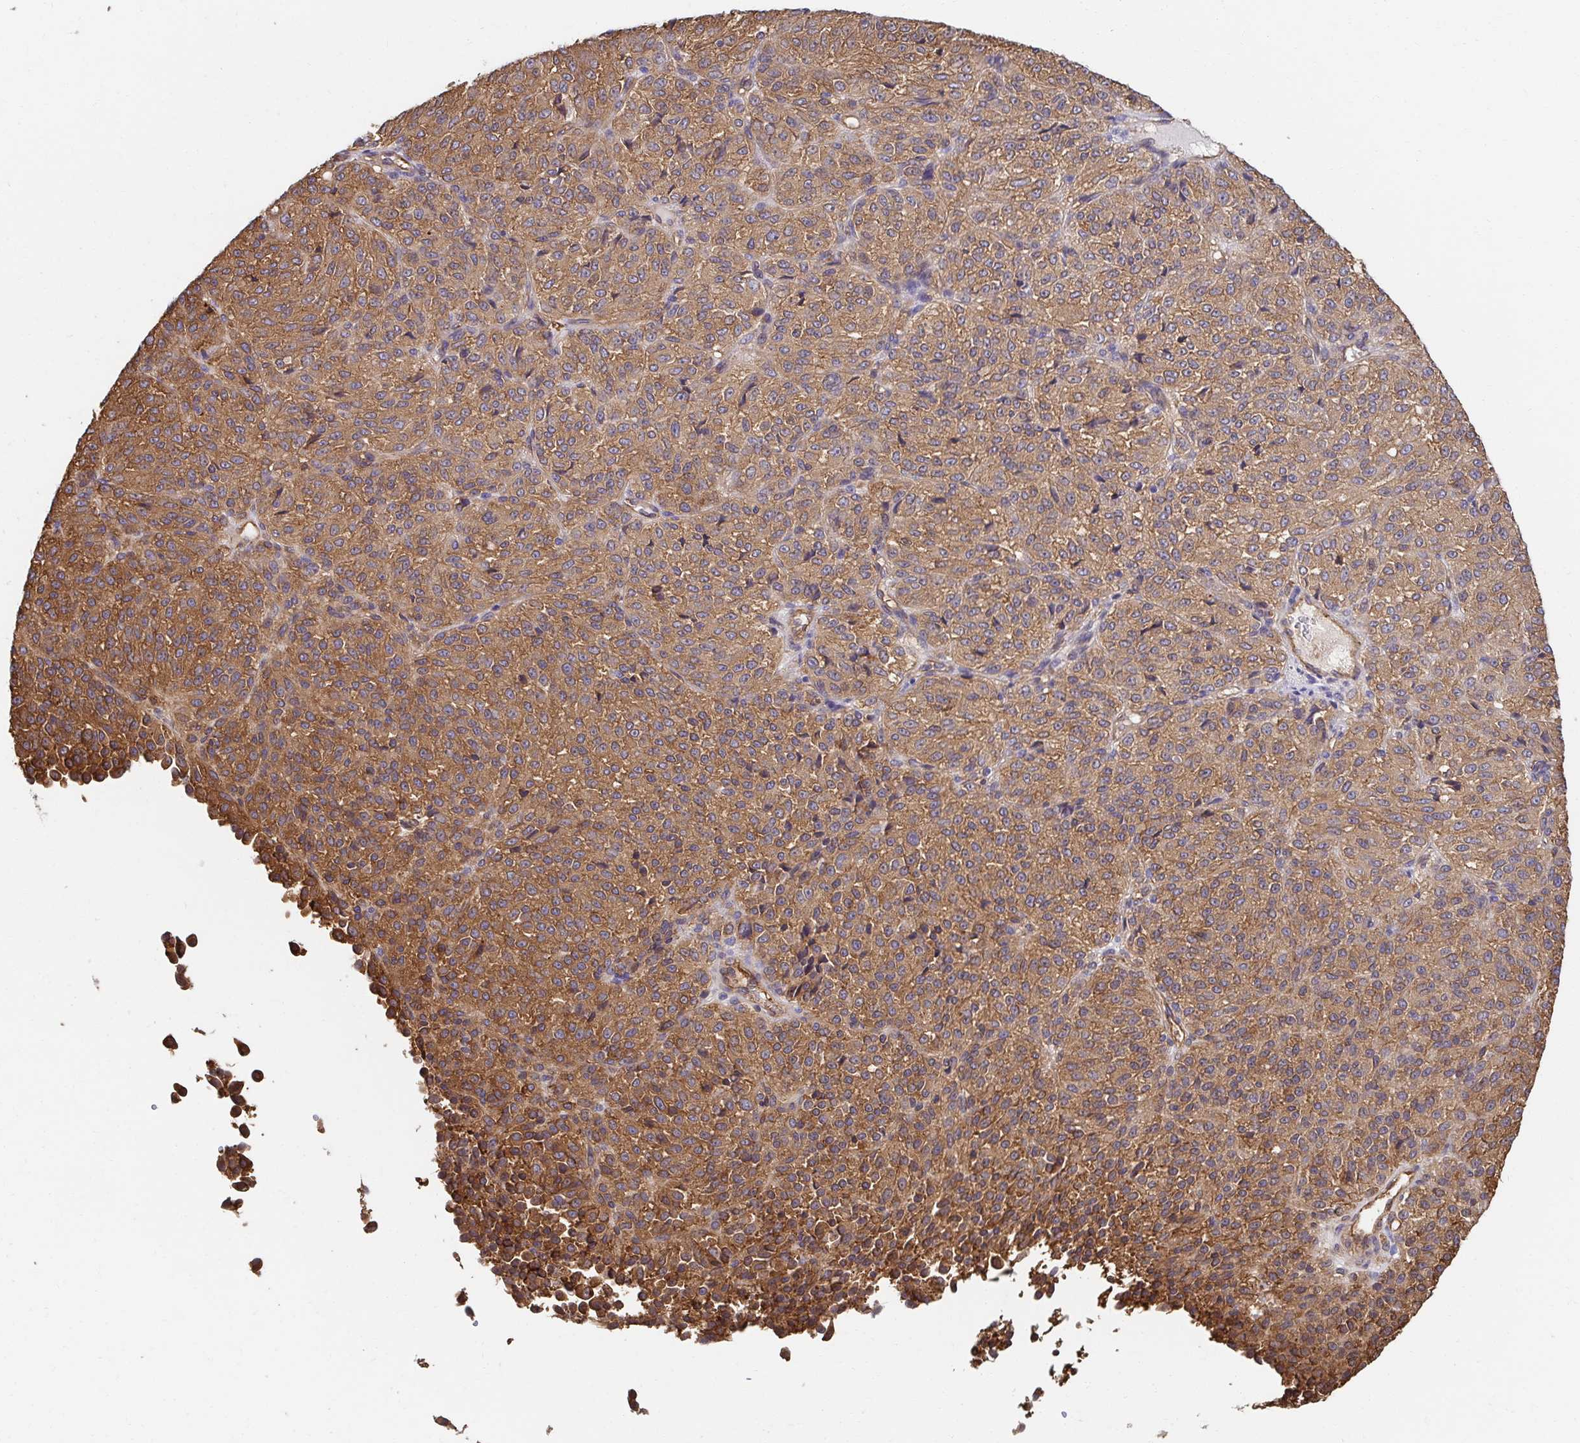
{"staining": {"intensity": "moderate", "quantity": ">75%", "location": "cytoplasmic/membranous"}, "tissue": "melanoma", "cell_type": "Tumor cells", "image_type": "cancer", "snomed": [{"axis": "morphology", "description": "Malignant melanoma, Metastatic site"}, {"axis": "topography", "description": "Brain"}], "caption": "IHC (DAB) staining of human malignant melanoma (metastatic site) exhibits moderate cytoplasmic/membranous protein staining in about >75% of tumor cells.", "gene": "CTTN", "patient": {"sex": "female", "age": 56}}